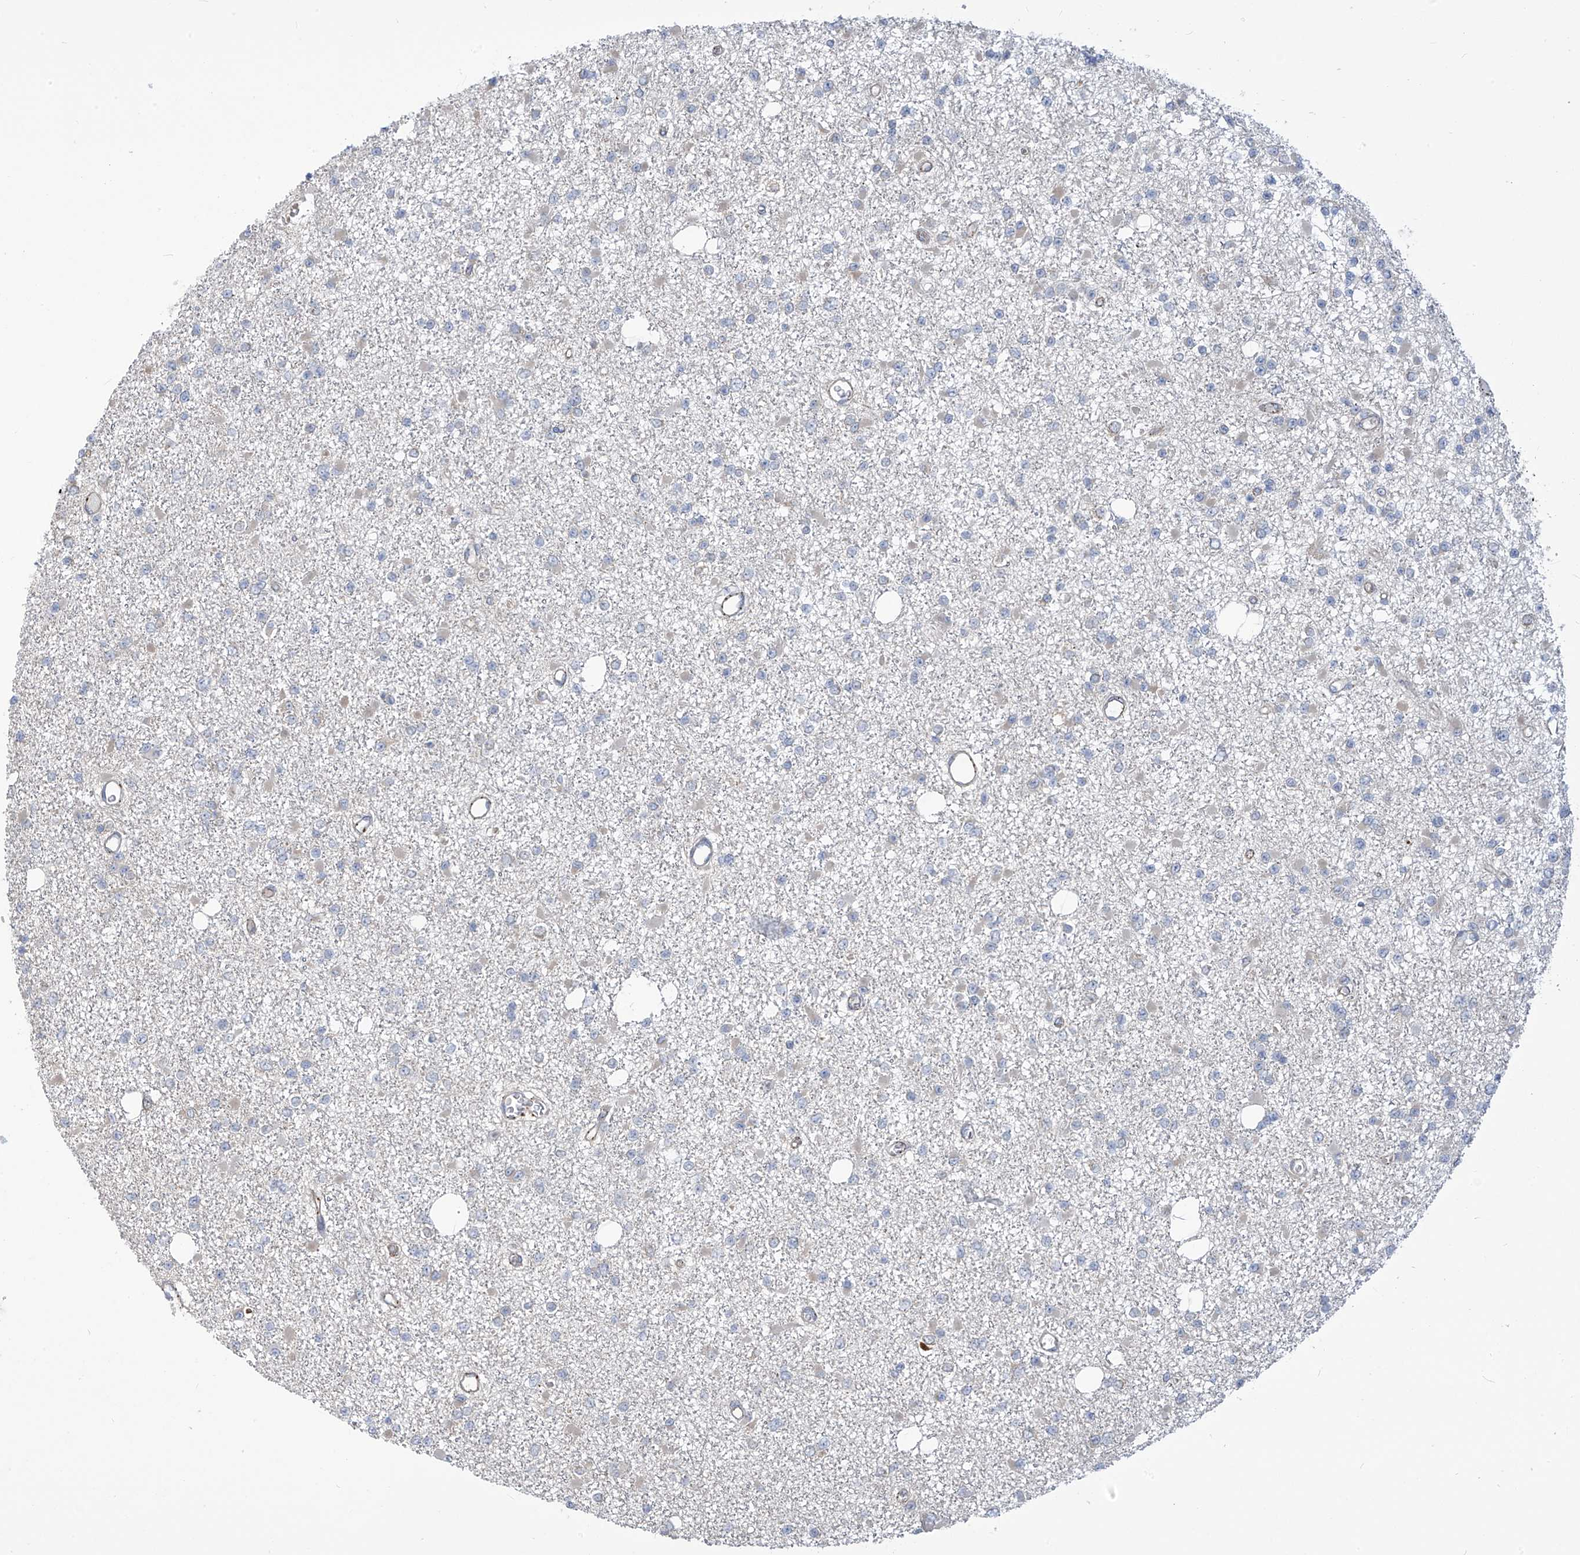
{"staining": {"intensity": "negative", "quantity": "none", "location": "none"}, "tissue": "glioma", "cell_type": "Tumor cells", "image_type": "cancer", "snomed": [{"axis": "morphology", "description": "Glioma, malignant, Low grade"}, {"axis": "topography", "description": "Brain"}], "caption": "Photomicrograph shows no significant protein expression in tumor cells of glioma.", "gene": "ADAT2", "patient": {"sex": "female", "age": 22}}